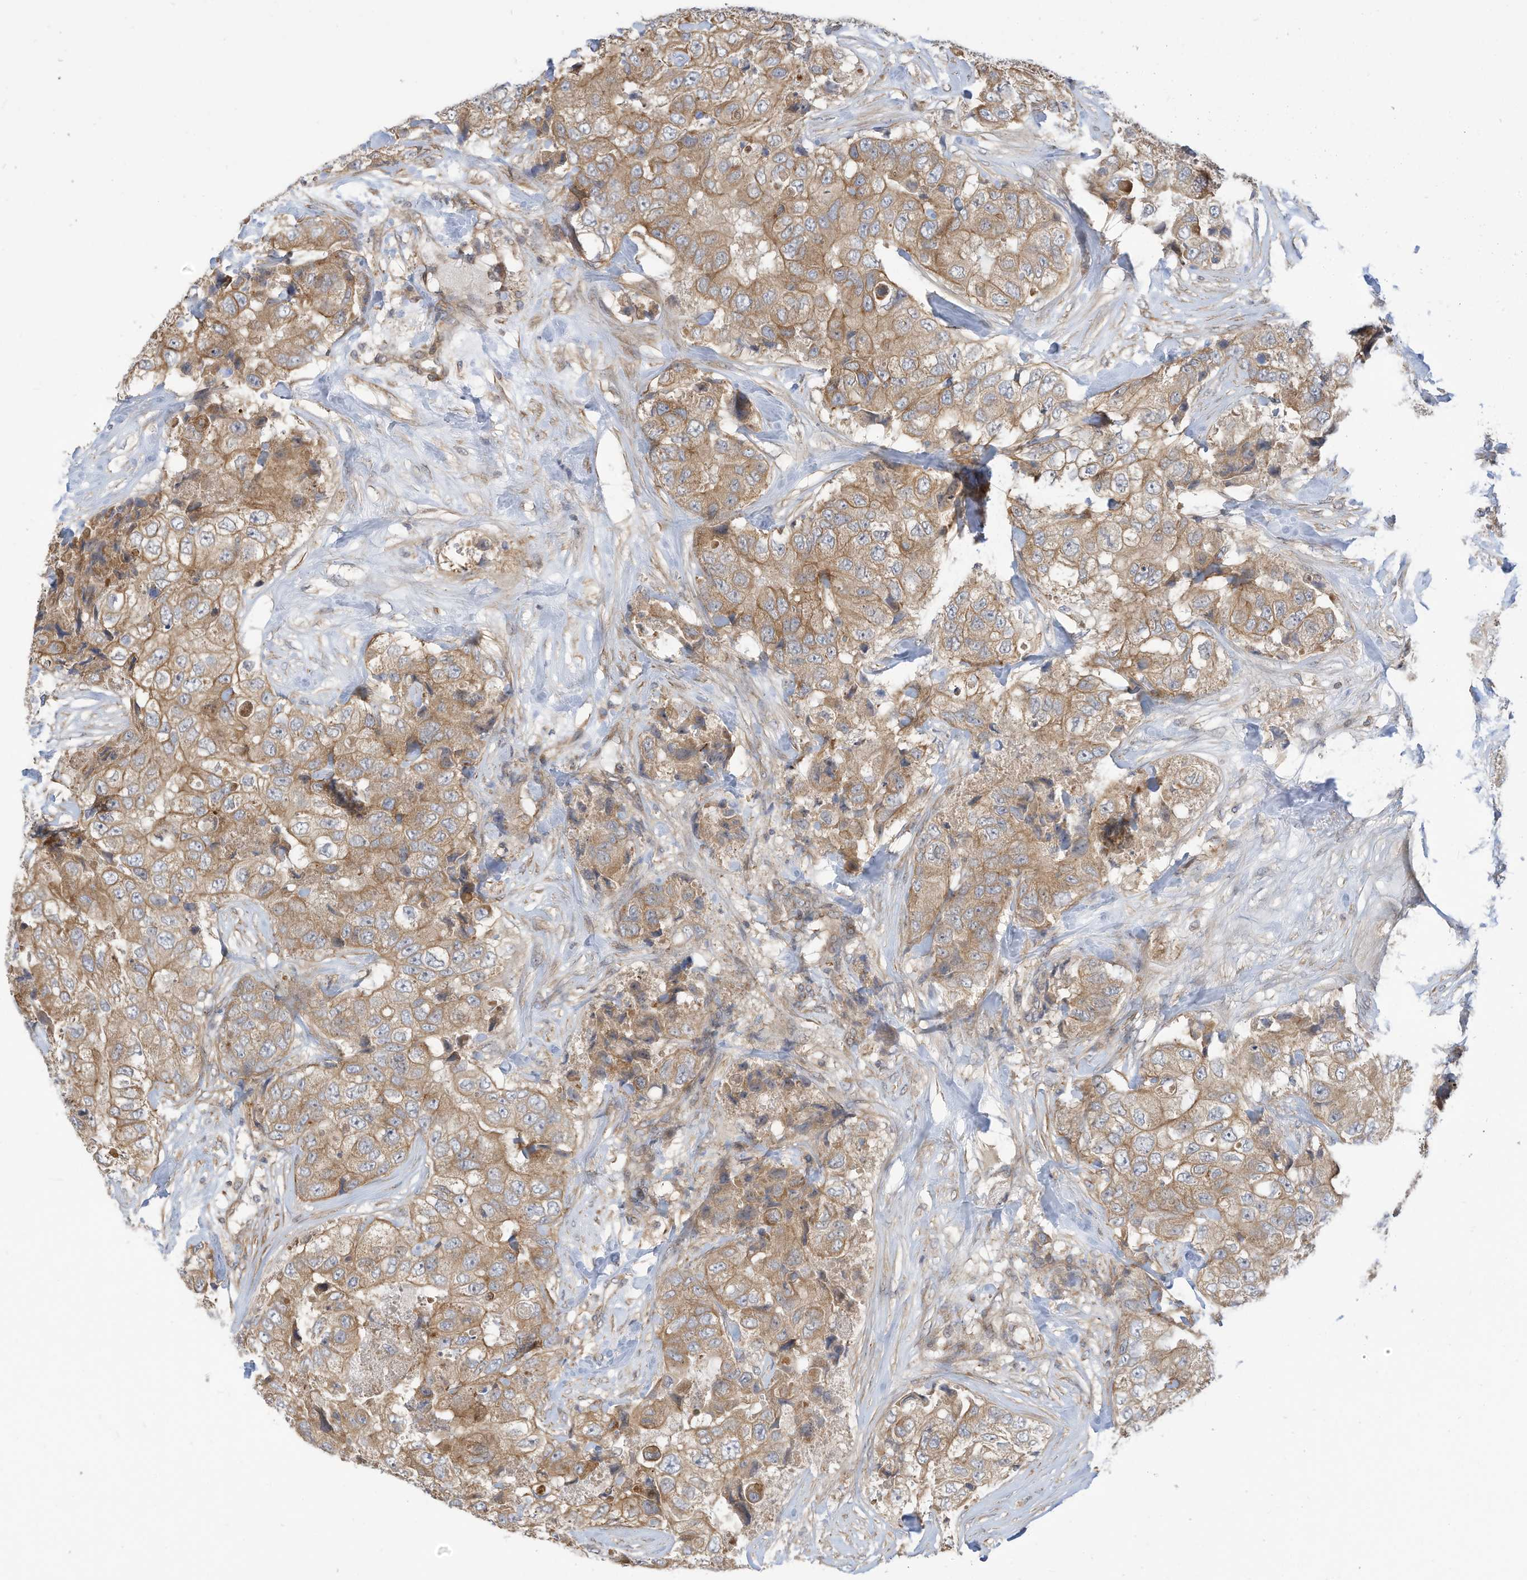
{"staining": {"intensity": "moderate", "quantity": ">75%", "location": "cytoplasmic/membranous"}, "tissue": "breast cancer", "cell_type": "Tumor cells", "image_type": "cancer", "snomed": [{"axis": "morphology", "description": "Duct carcinoma"}, {"axis": "topography", "description": "Breast"}], "caption": "Brown immunohistochemical staining in intraductal carcinoma (breast) shows moderate cytoplasmic/membranous expression in approximately >75% of tumor cells. Nuclei are stained in blue.", "gene": "OFD1", "patient": {"sex": "female", "age": 62}}